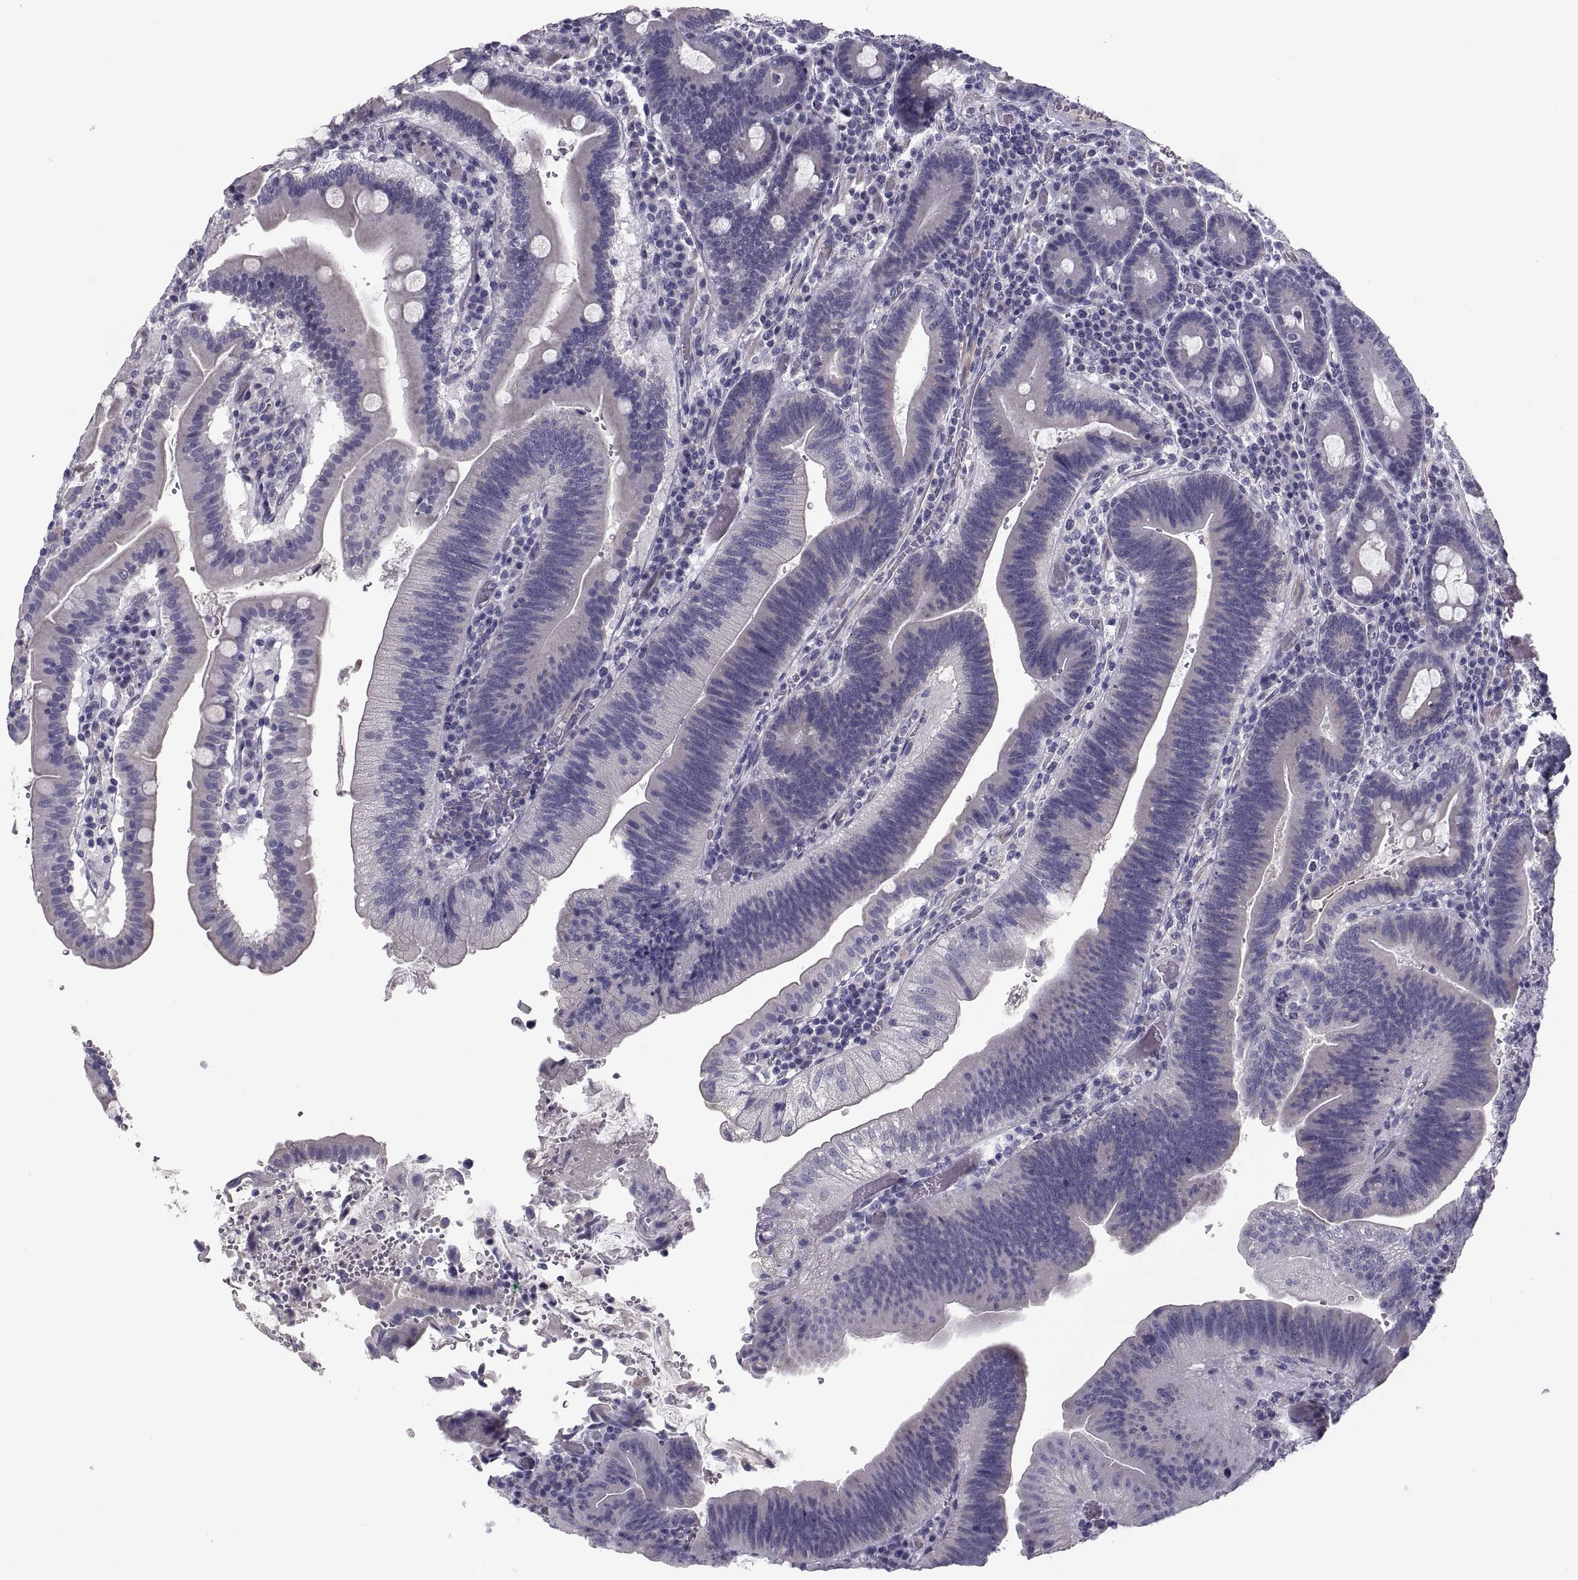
{"staining": {"intensity": "negative", "quantity": "none", "location": "none"}, "tissue": "duodenum", "cell_type": "Glandular cells", "image_type": "normal", "snomed": [{"axis": "morphology", "description": "Normal tissue, NOS"}, {"axis": "topography", "description": "Duodenum"}], "caption": "DAB immunohistochemical staining of benign duodenum exhibits no significant staining in glandular cells.", "gene": "PDZRN4", "patient": {"sex": "female", "age": 62}}